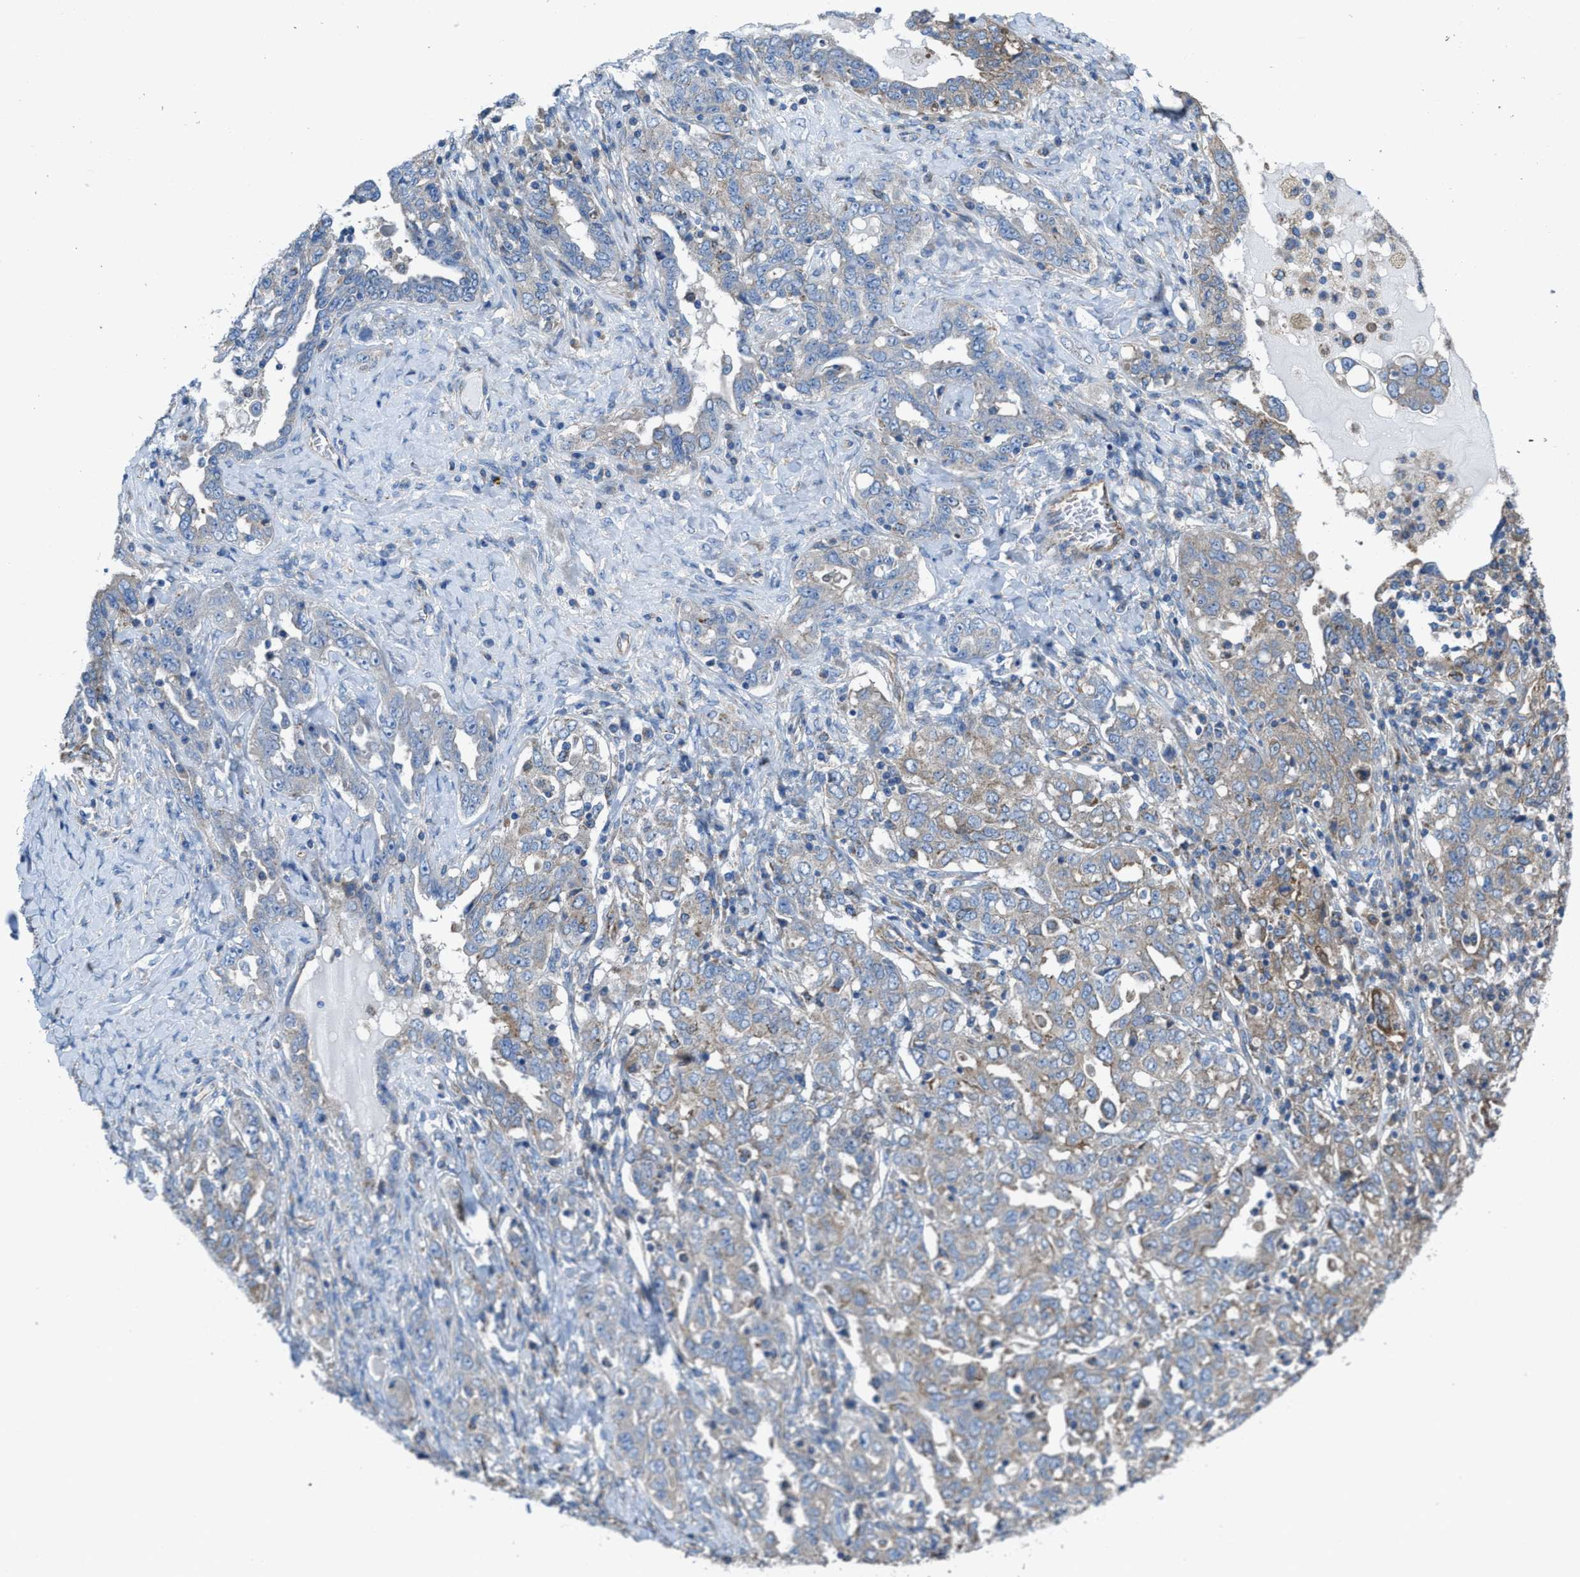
{"staining": {"intensity": "weak", "quantity": "<25%", "location": "cytoplasmic/membranous"}, "tissue": "ovarian cancer", "cell_type": "Tumor cells", "image_type": "cancer", "snomed": [{"axis": "morphology", "description": "Carcinoma, endometroid"}, {"axis": "topography", "description": "Ovary"}], "caption": "The IHC histopathology image has no significant positivity in tumor cells of ovarian cancer tissue.", "gene": "DOLPP1", "patient": {"sex": "female", "age": 62}}